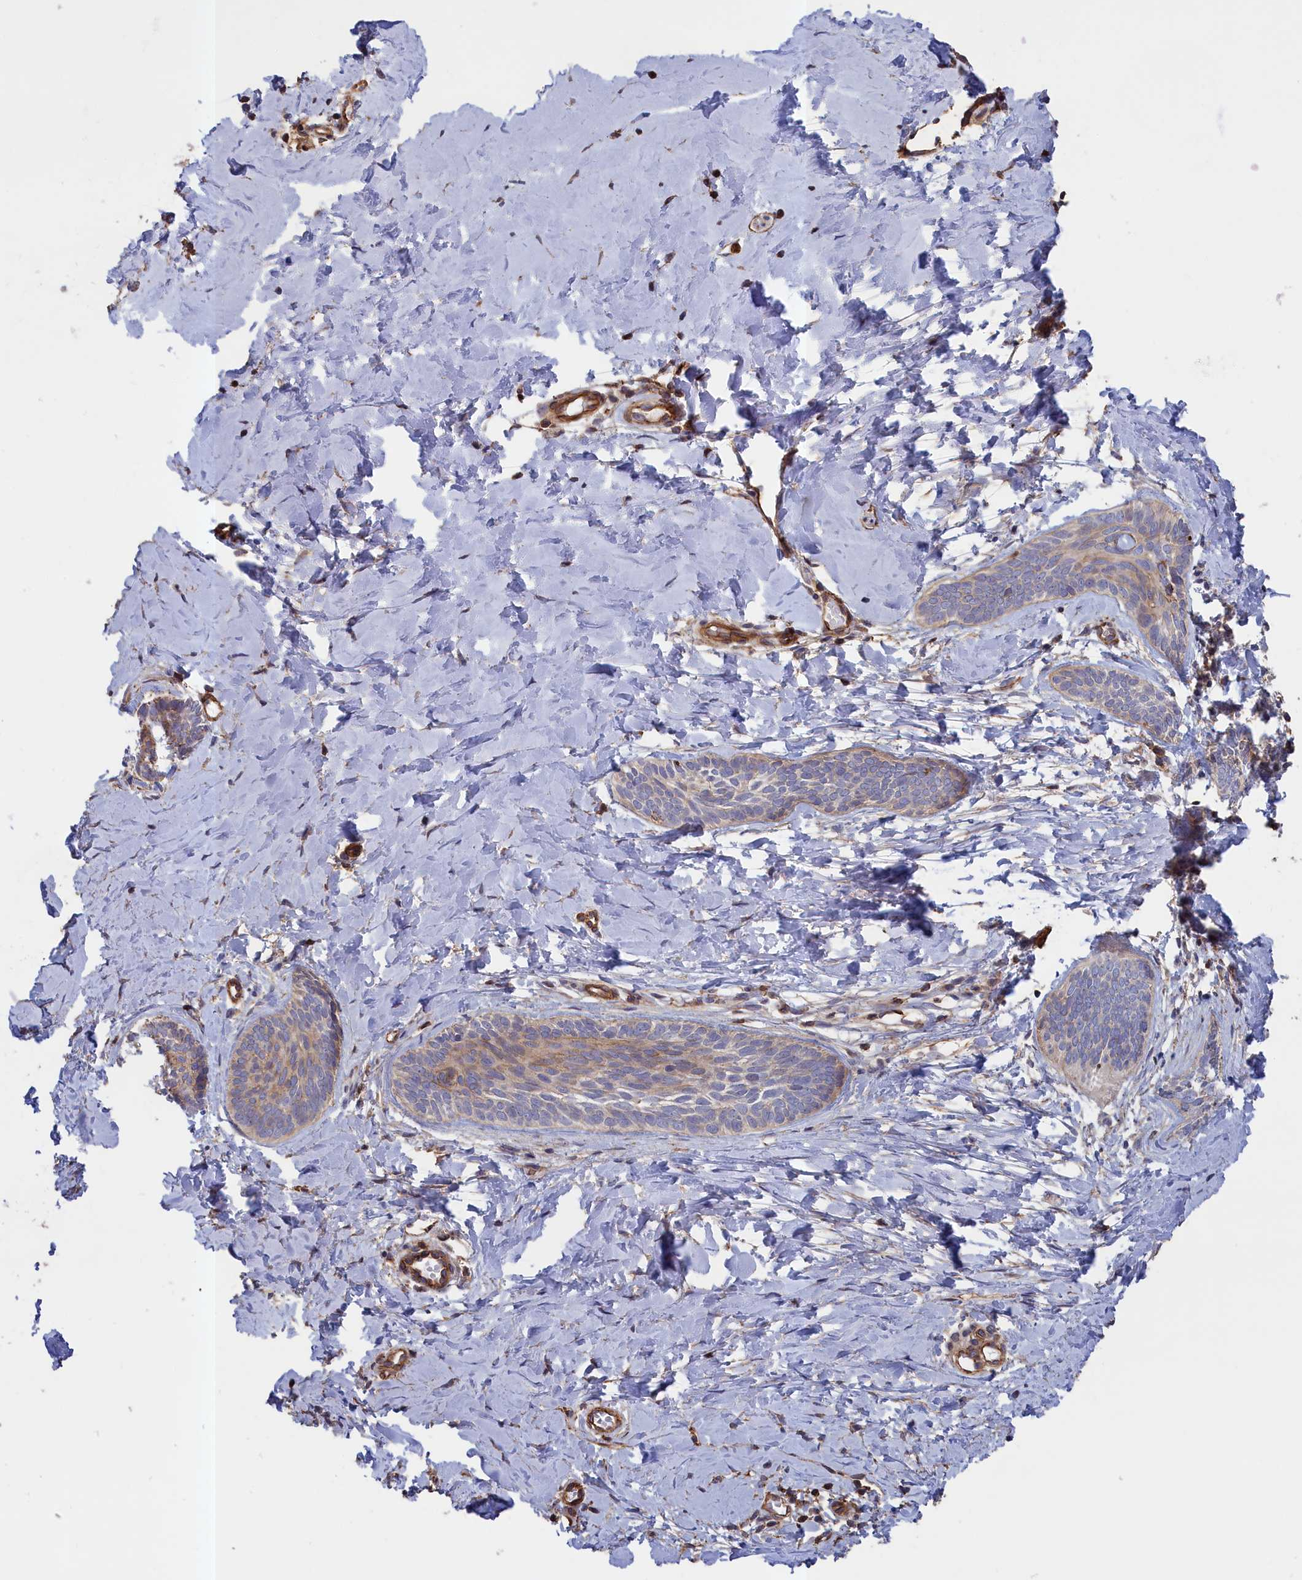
{"staining": {"intensity": "weak", "quantity": "25%-75%", "location": "cytoplasmic/membranous"}, "tissue": "skin cancer", "cell_type": "Tumor cells", "image_type": "cancer", "snomed": [{"axis": "morphology", "description": "Basal cell carcinoma"}, {"axis": "topography", "description": "Skin"}], "caption": "Immunohistochemical staining of human skin cancer (basal cell carcinoma) reveals low levels of weak cytoplasmic/membranous protein positivity in approximately 25%-75% of tumor cells.", "gene": "ANKRD27", "patient": {"sex": "female", "age": 81}}